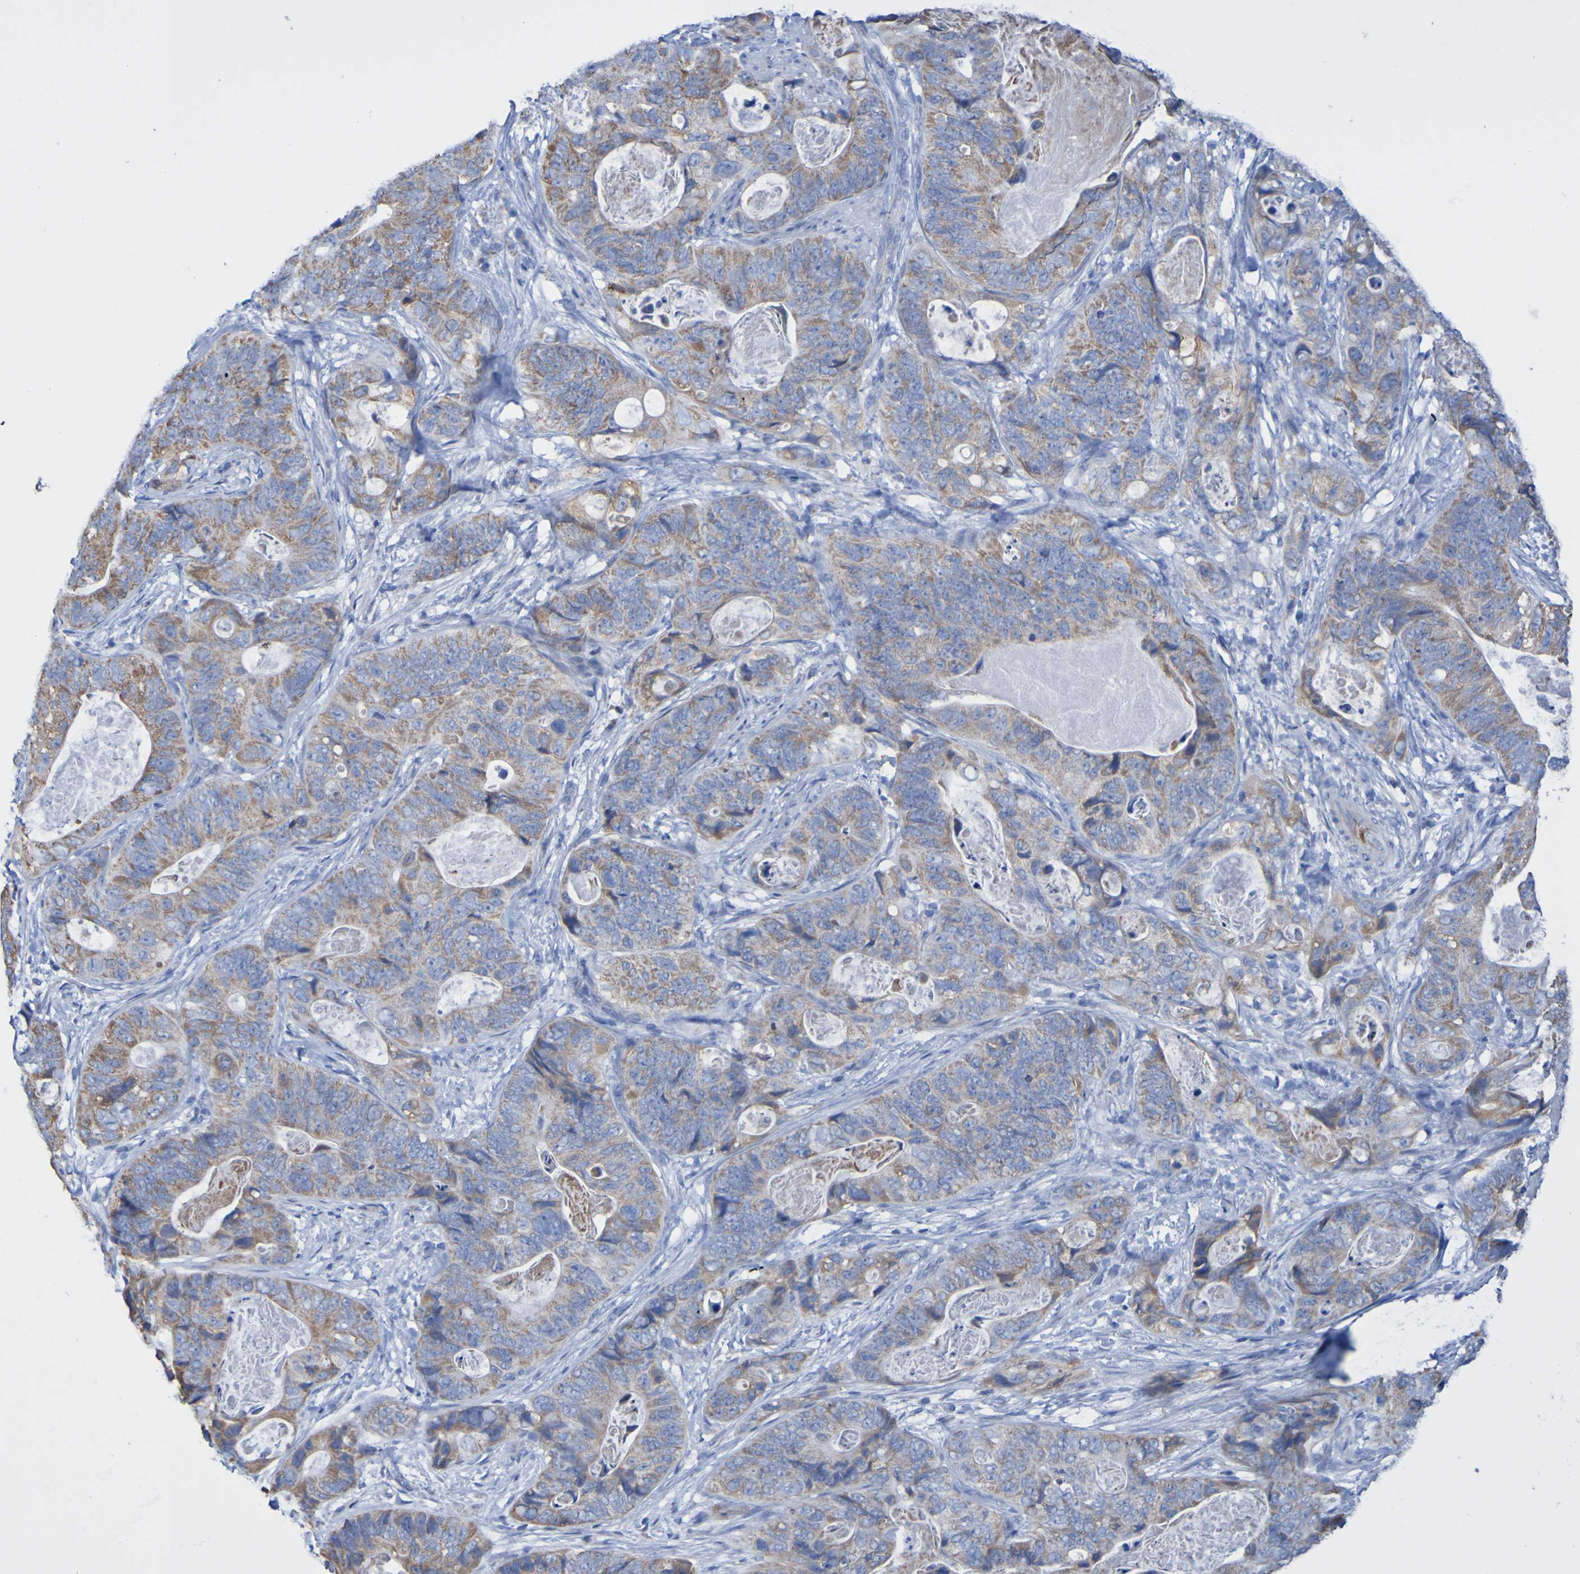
{"staining": {"intensity": "weak", "quantity": ">75%", "location": "cytoplasmic/membranous"}, "tissue": "stomach cancer", "cell_type": "Tumor cells", "image_type": "cancer", "snomed": [{"axis": "morphology", "description": "Adenocarcinoma, NOS"}, {"axis": "topography", "description": "Stomach"}], "caption": "This photomicrograph shows immunohistochemistry staining of stomach adenocarcinoma, with low weak cytoplasmic/membranous staining in about >75% of tumor cells.", "gene": "CNTN2", "patient": {"sex": "female", "age": 89}}